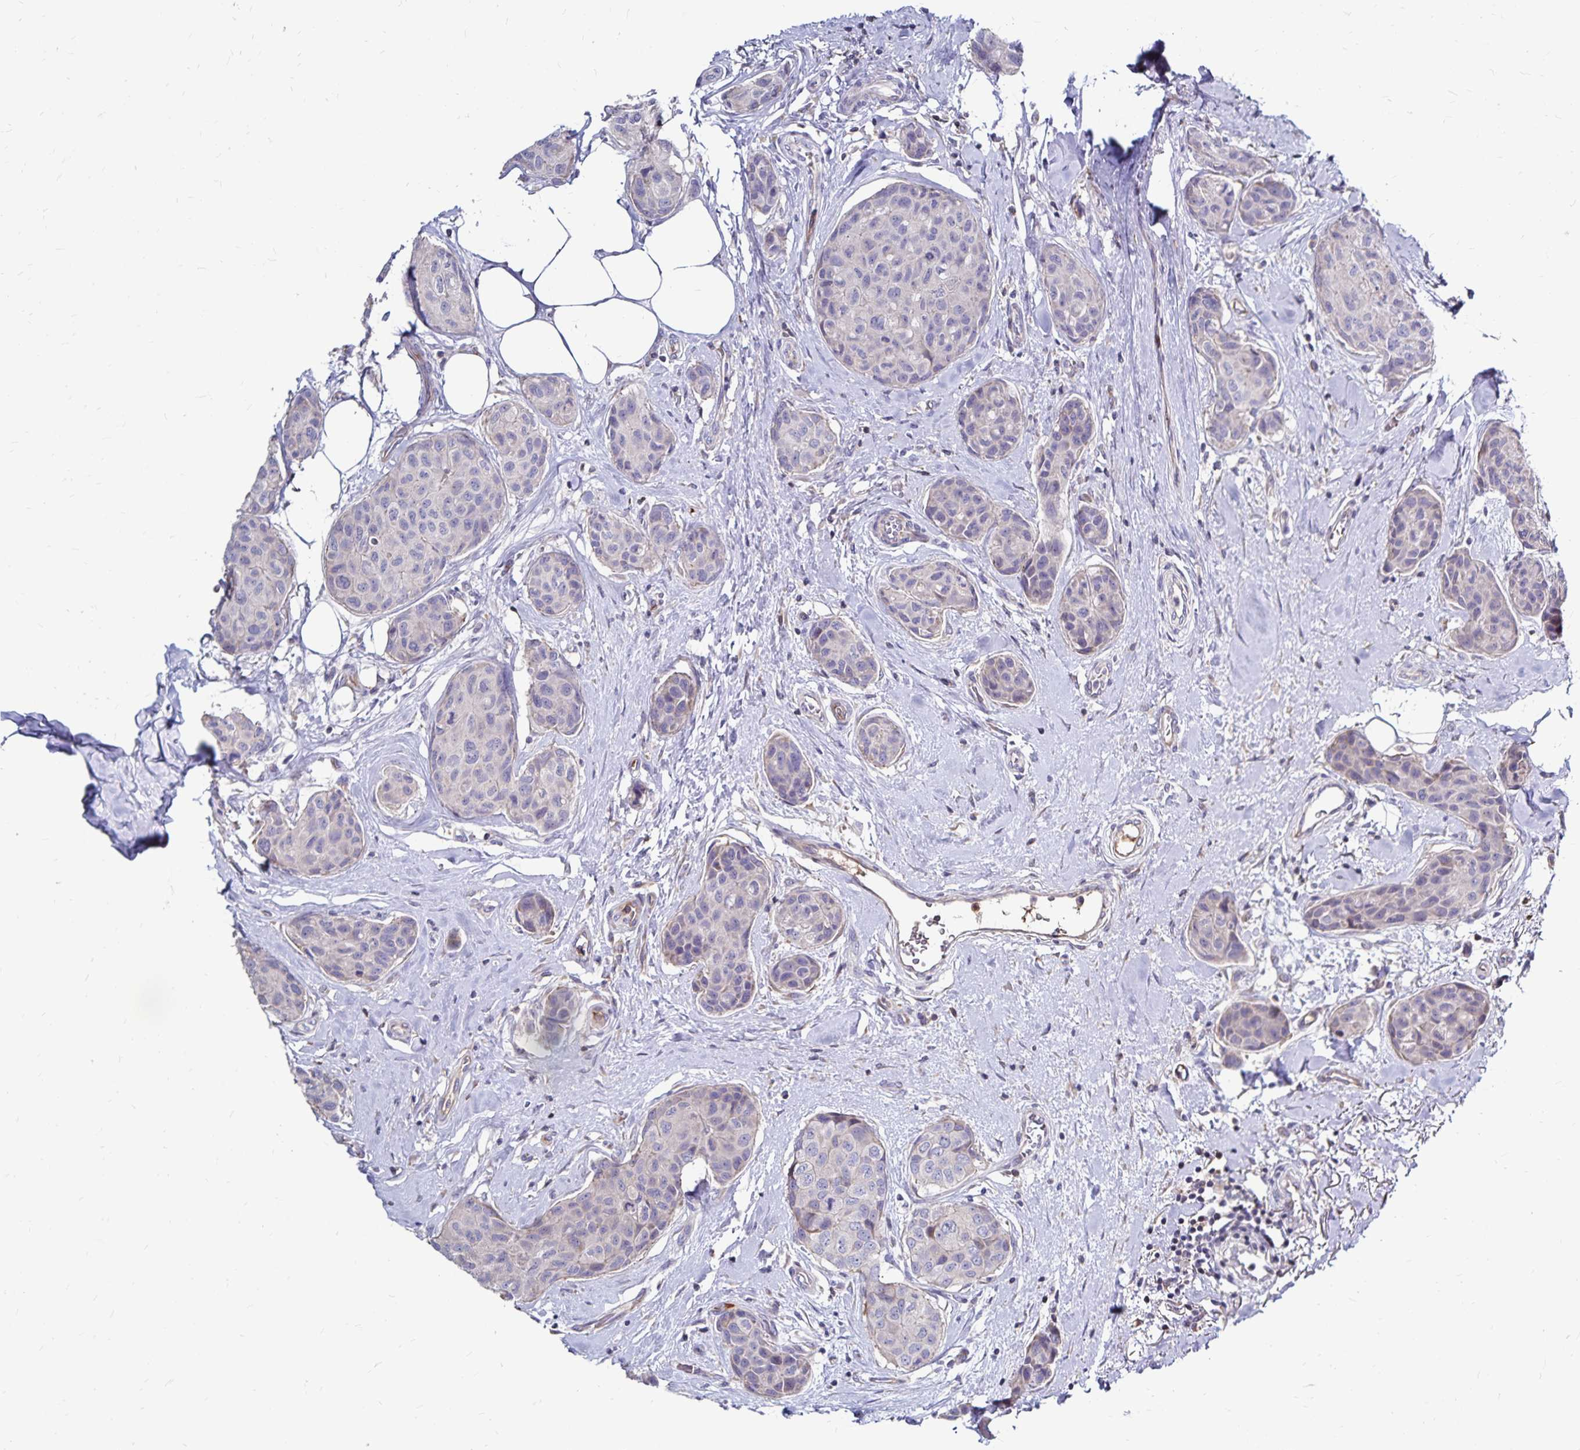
{"staining": {"intensity": "negative", "quantity": "none", "location": "none"}, "tissue": "breast cancer", "cell_type": "Tumor cells", "image_type": "cancer", "snomed": [{"axis": "morphology", "description": "Duct carcinoma"}, {"axis": "topography", "description": "Breast"}], "caption": "Tumor cells are negative for protein expression in human infiltrating ductal carcinoma (breast).", "gene": "NAGPA", "patient": {"sex": "female", "age": 80}}